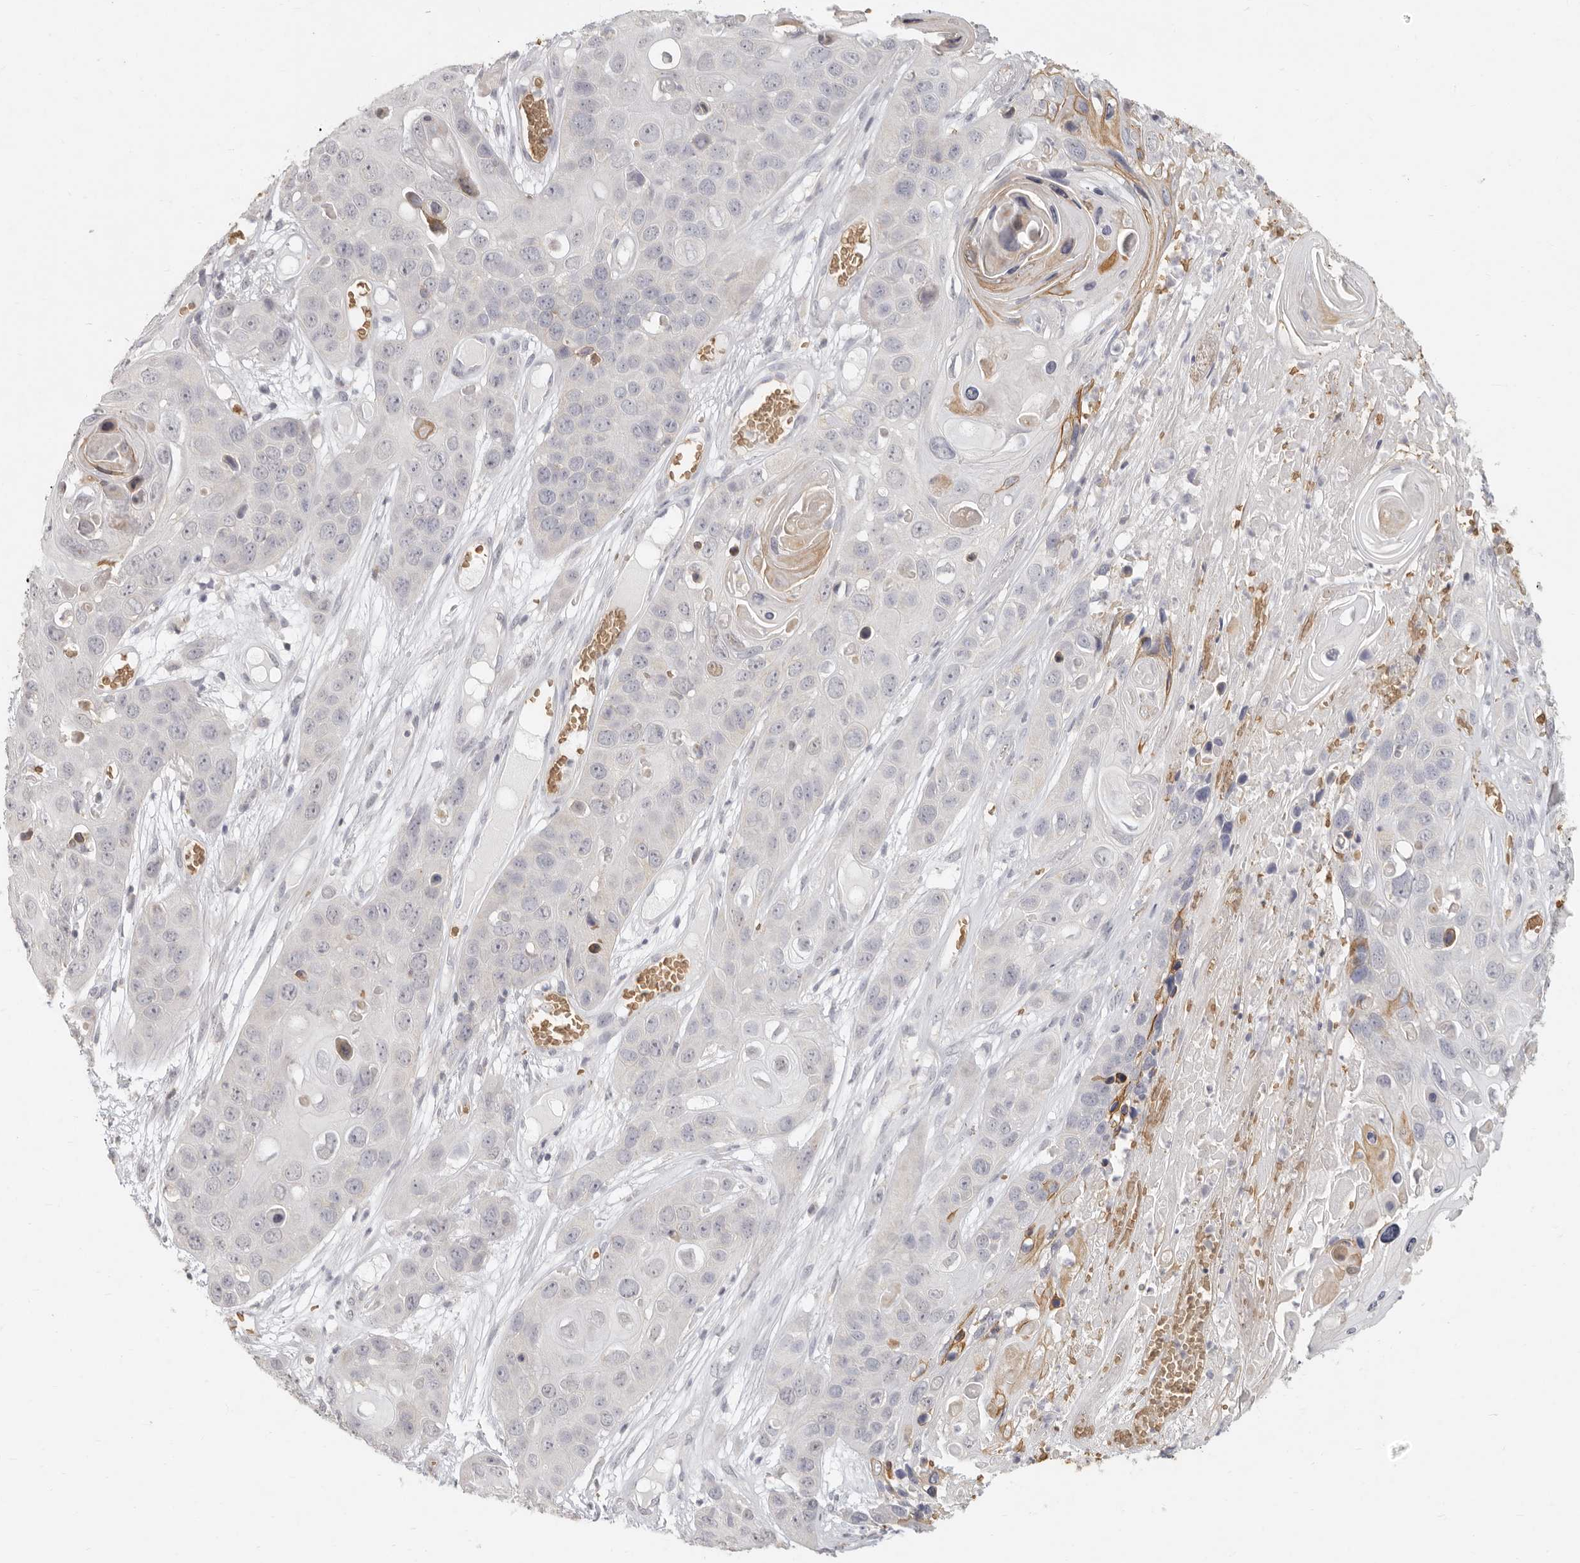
{"staining": {"intensity": "negative", "quantity": "none", "location": "none"}, "tissue": "skin cancer", "cell_type": "Tumor cells", "image_type": "cancer", "snomed": [{"axis": "morphology", "description": "Squamous cell carcinoma, NOS"}, {"axis": "topography", "description": "Skin"}], "caption": "This photomicrograph is of skin cancer (squamous cell carcinoma) stained with immunohistochemistry to label a protein in brown with the nuclei are counter-stained blue. There is no expression in tumor cells.", "gene": "NIBAN1", "patient": {"sex": "male", "age": 55}}